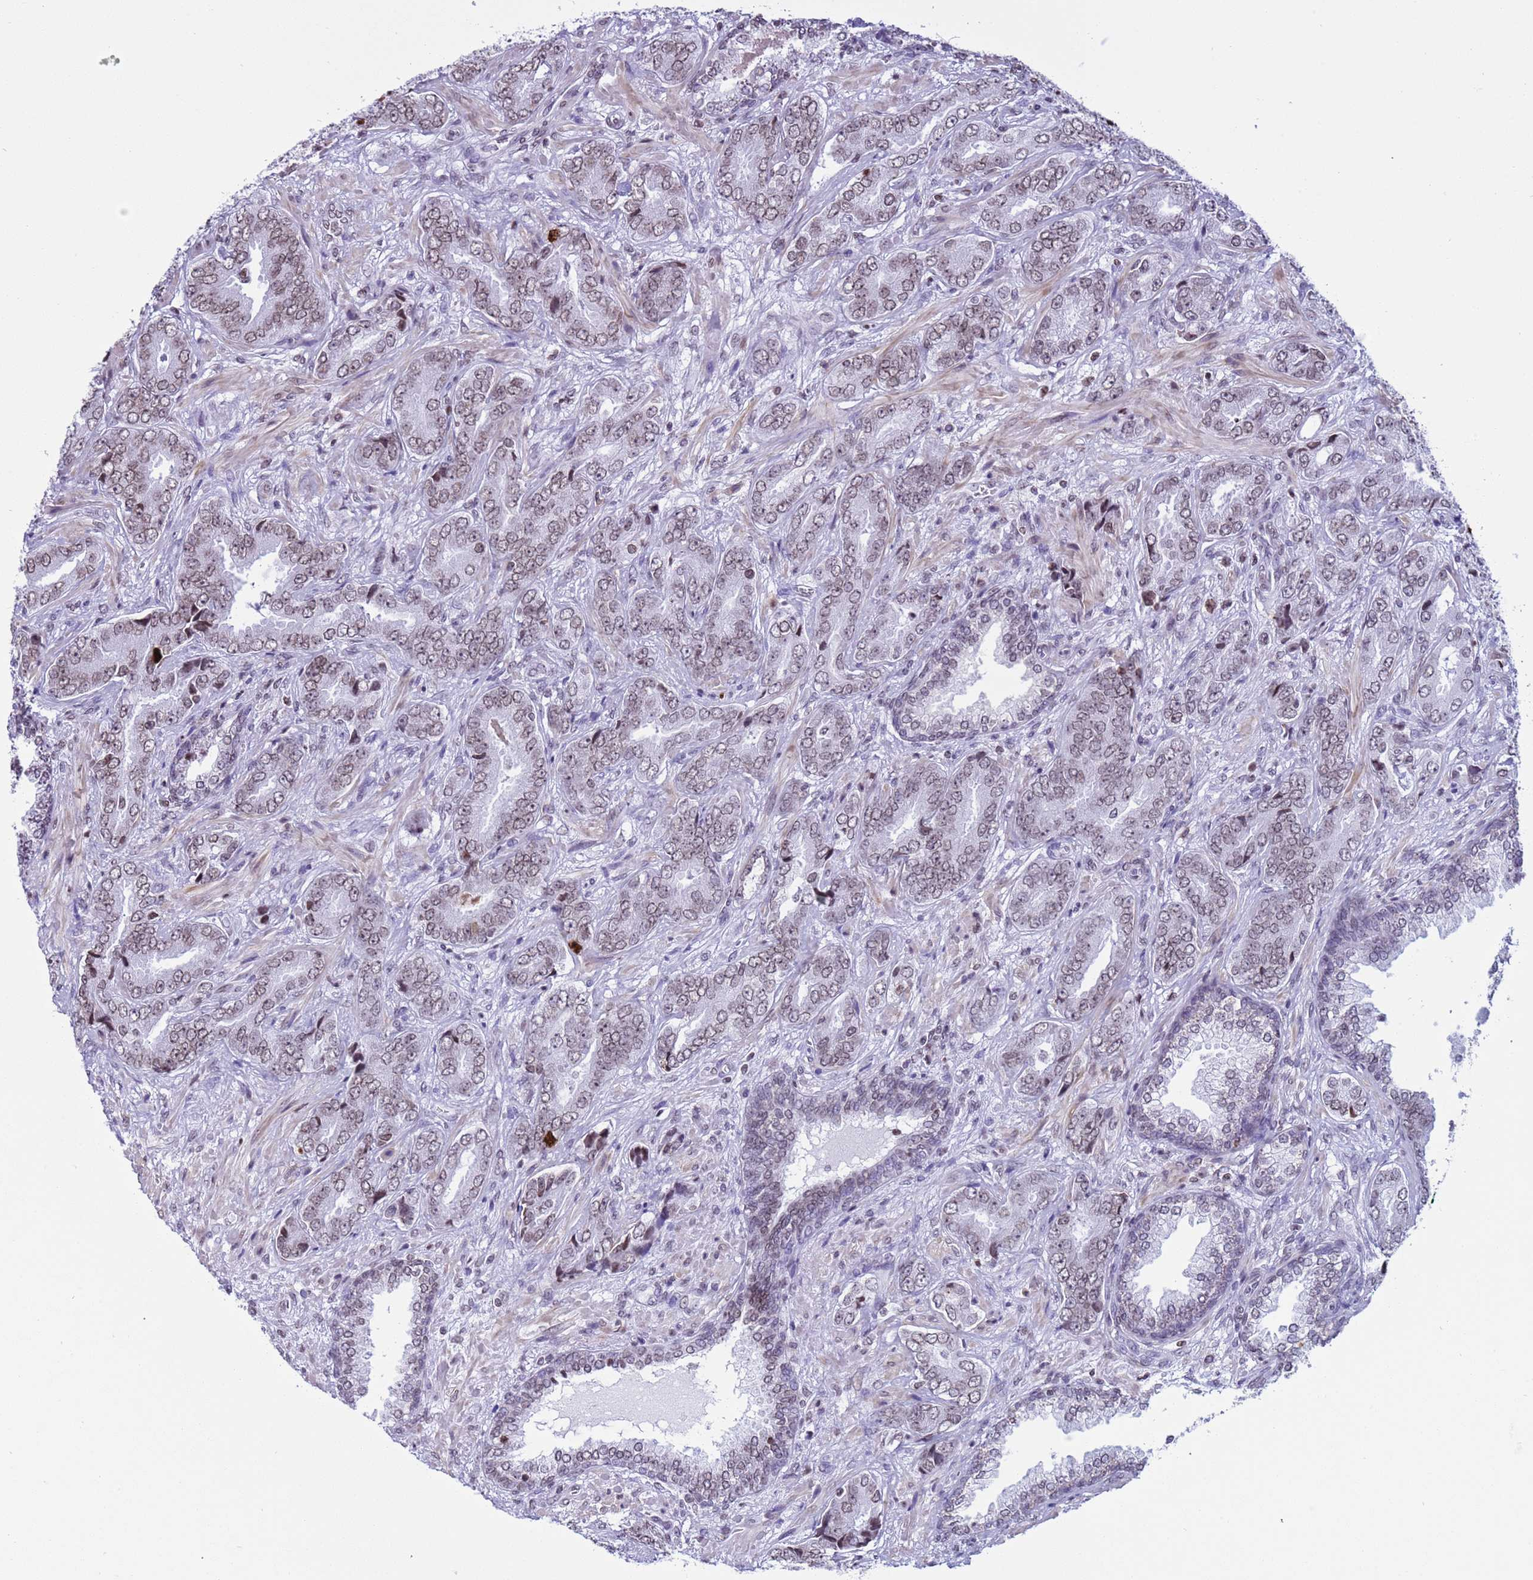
{"staining": {"intensity": "weak", "quantity": ">75%", "location": "nuclear"}, "tissue": "prostate cancer", "cell_type": "Tumor cells", "image_type": "cancer", "snomed": [{"axis": "morphology", "description": "Adenocarcinoma, High grade"}, {"axis": "topography", "description": "Prostate"}], "caption": "Prostate cancer stained for a protein (brown) reveals weak nuclear positive staining in approximately >75% of tumor cells.", "gene": "H4C8", "patient": {"sex": "male", "age": 71}}